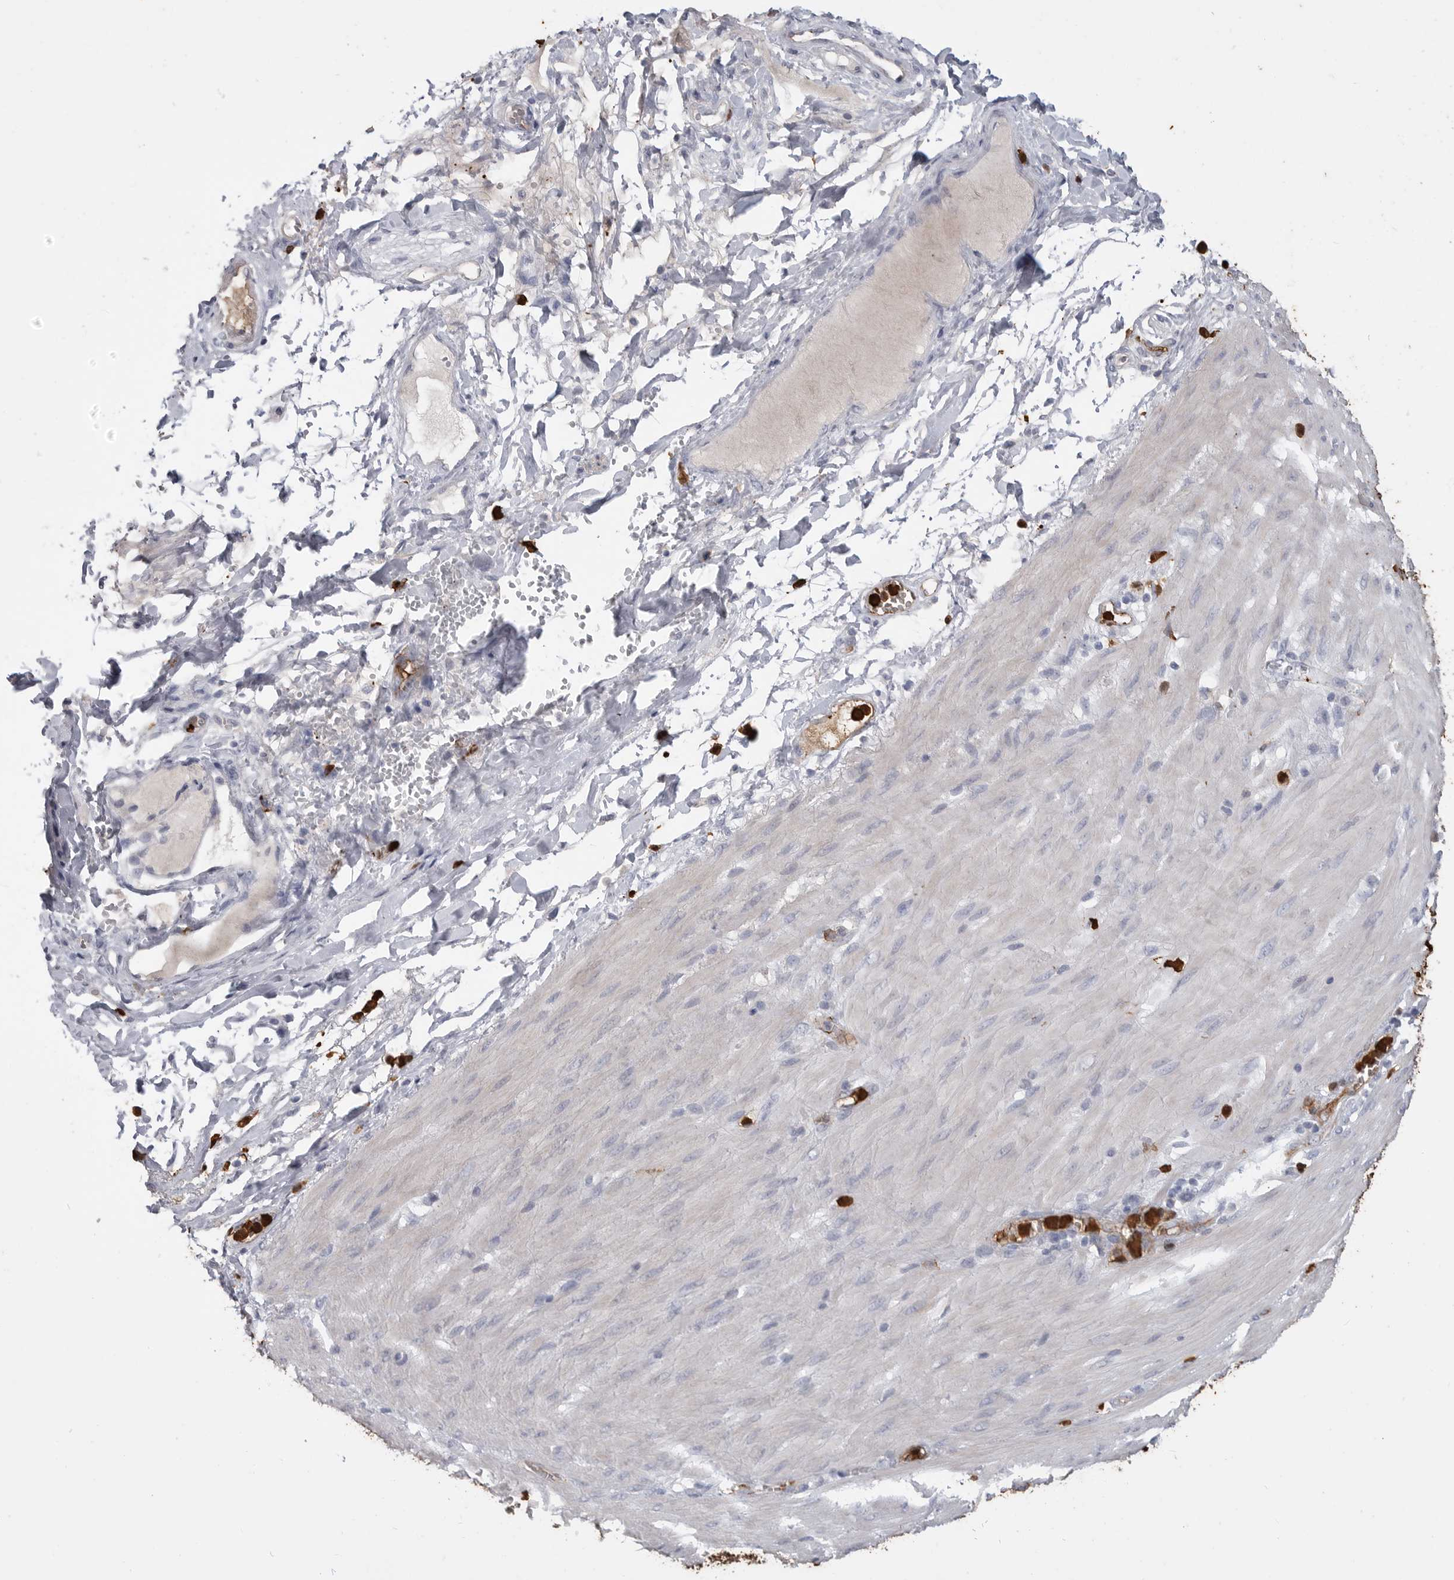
{"staining": {"intensity": "negative", "quantity": "none", "location": "none"}, "tissue": "stomach cancer", "cell_type": "Tumor cells", "image_type": "cancer", "snomed": [{"axis": "morphology", "description": "Adenocarcinoma, NOS"}, {"axis": "topography", "description": "Stomach"}, {"axis": "topography", "description": "Stomach, lower"}], "caption": "This is an IHC photomicrograph of stomach cancer. There is no expression in tumor cells.", "gene": "CYB561D1", "patient": {"sex": "female", "age": 48}}